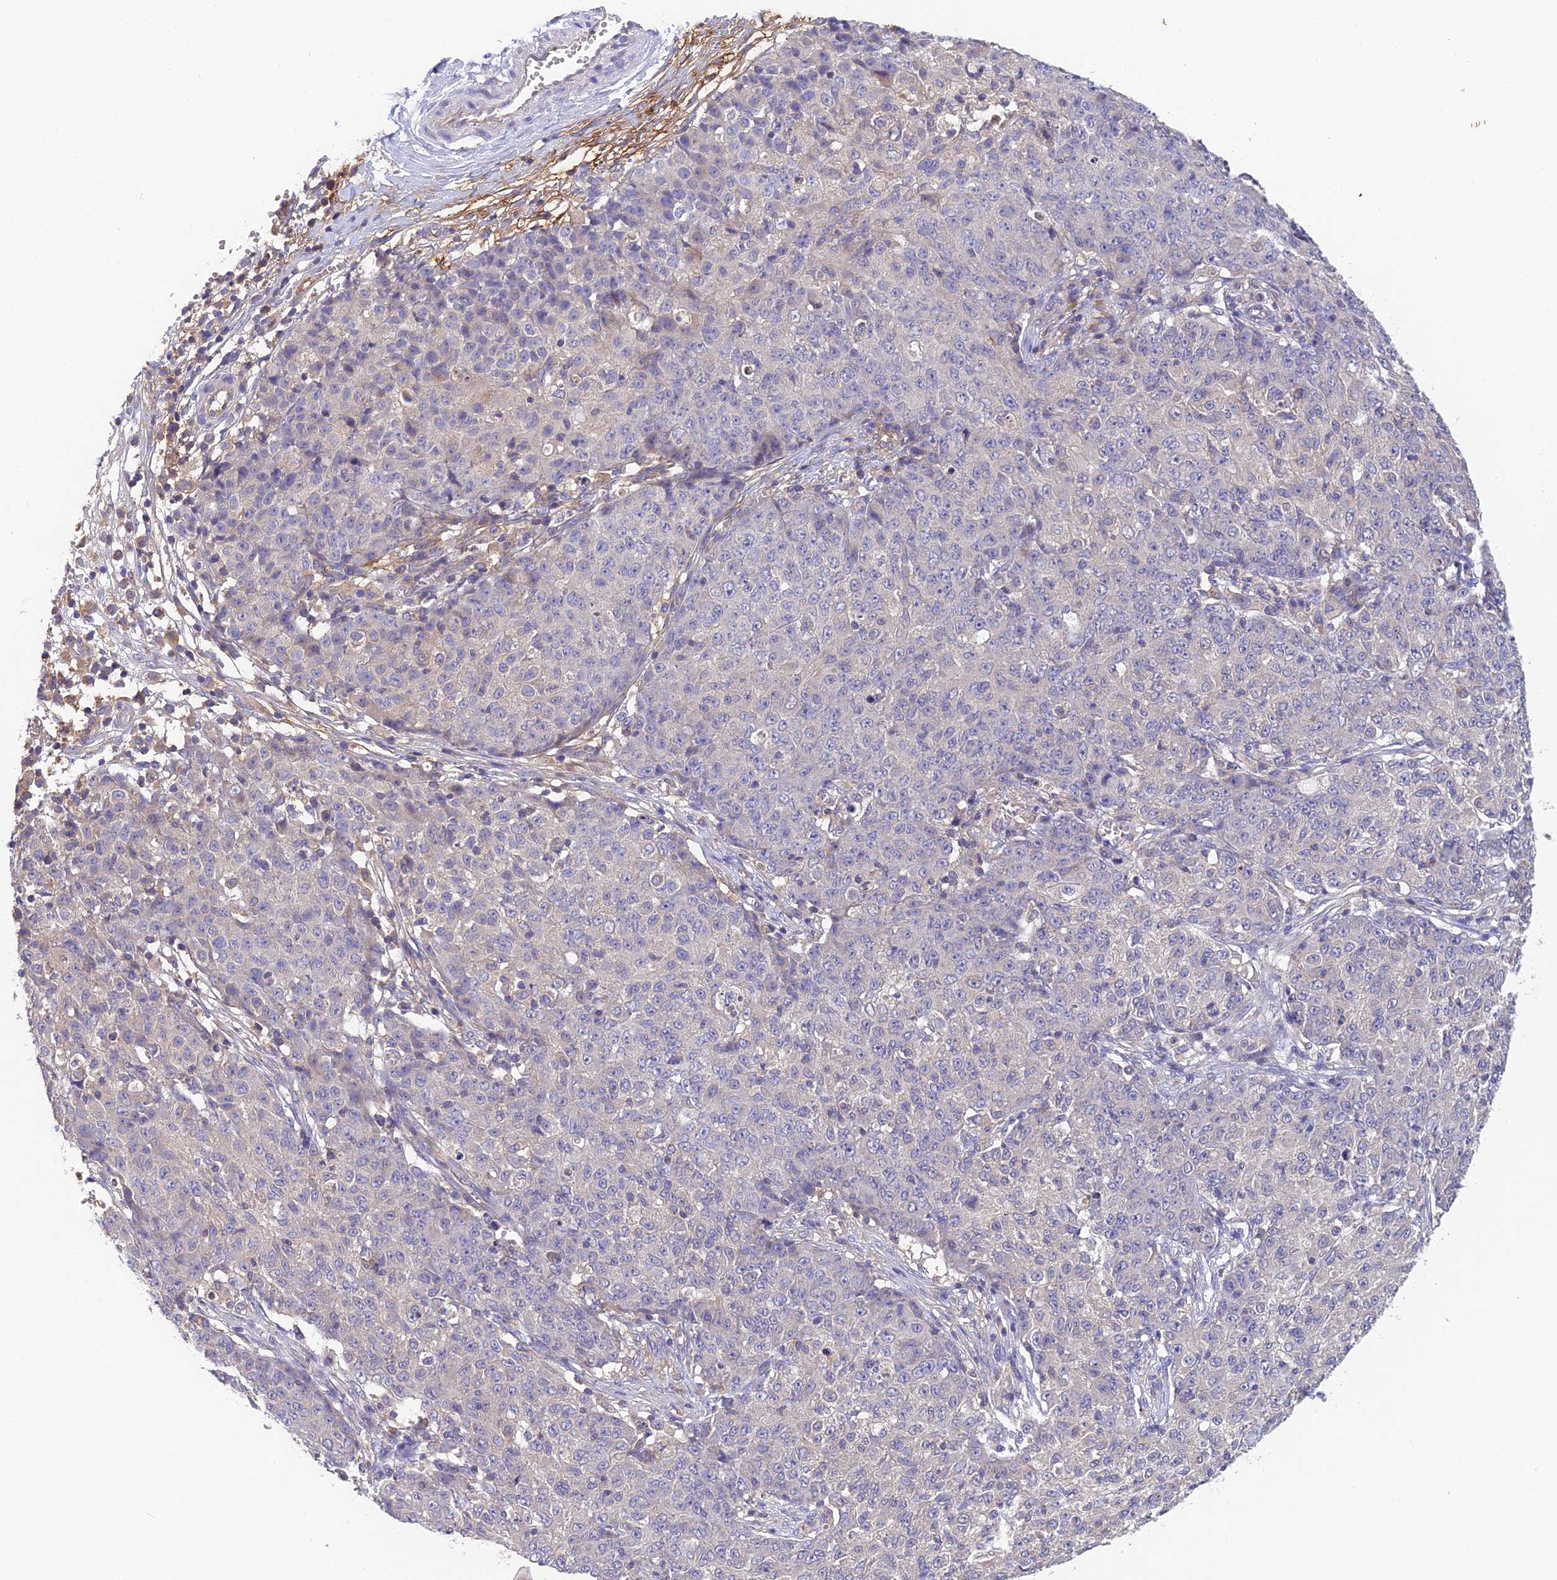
{"staining": {"intensity": "negative", "quantity": "none", "location": "none"}, "tissue": "ovarian cancer", "cell_type": "Tumor cells", "image_type": "cancer", "snomed": [{"axis": "morphology", "description": "Carcinoma, endometroid"}, {"axis": "topography", "description": "Ovary"}], "caption": "Tumor cells are negative for brown protein staining in ovarian cancer (endometroid carcinoma). (DAB (3,3'-diaminobenzidine) immunohistochemistry (IHC), high magnification).", "gene": "ADAMTS13", "patient": {"sex": "female", "age": 42}}